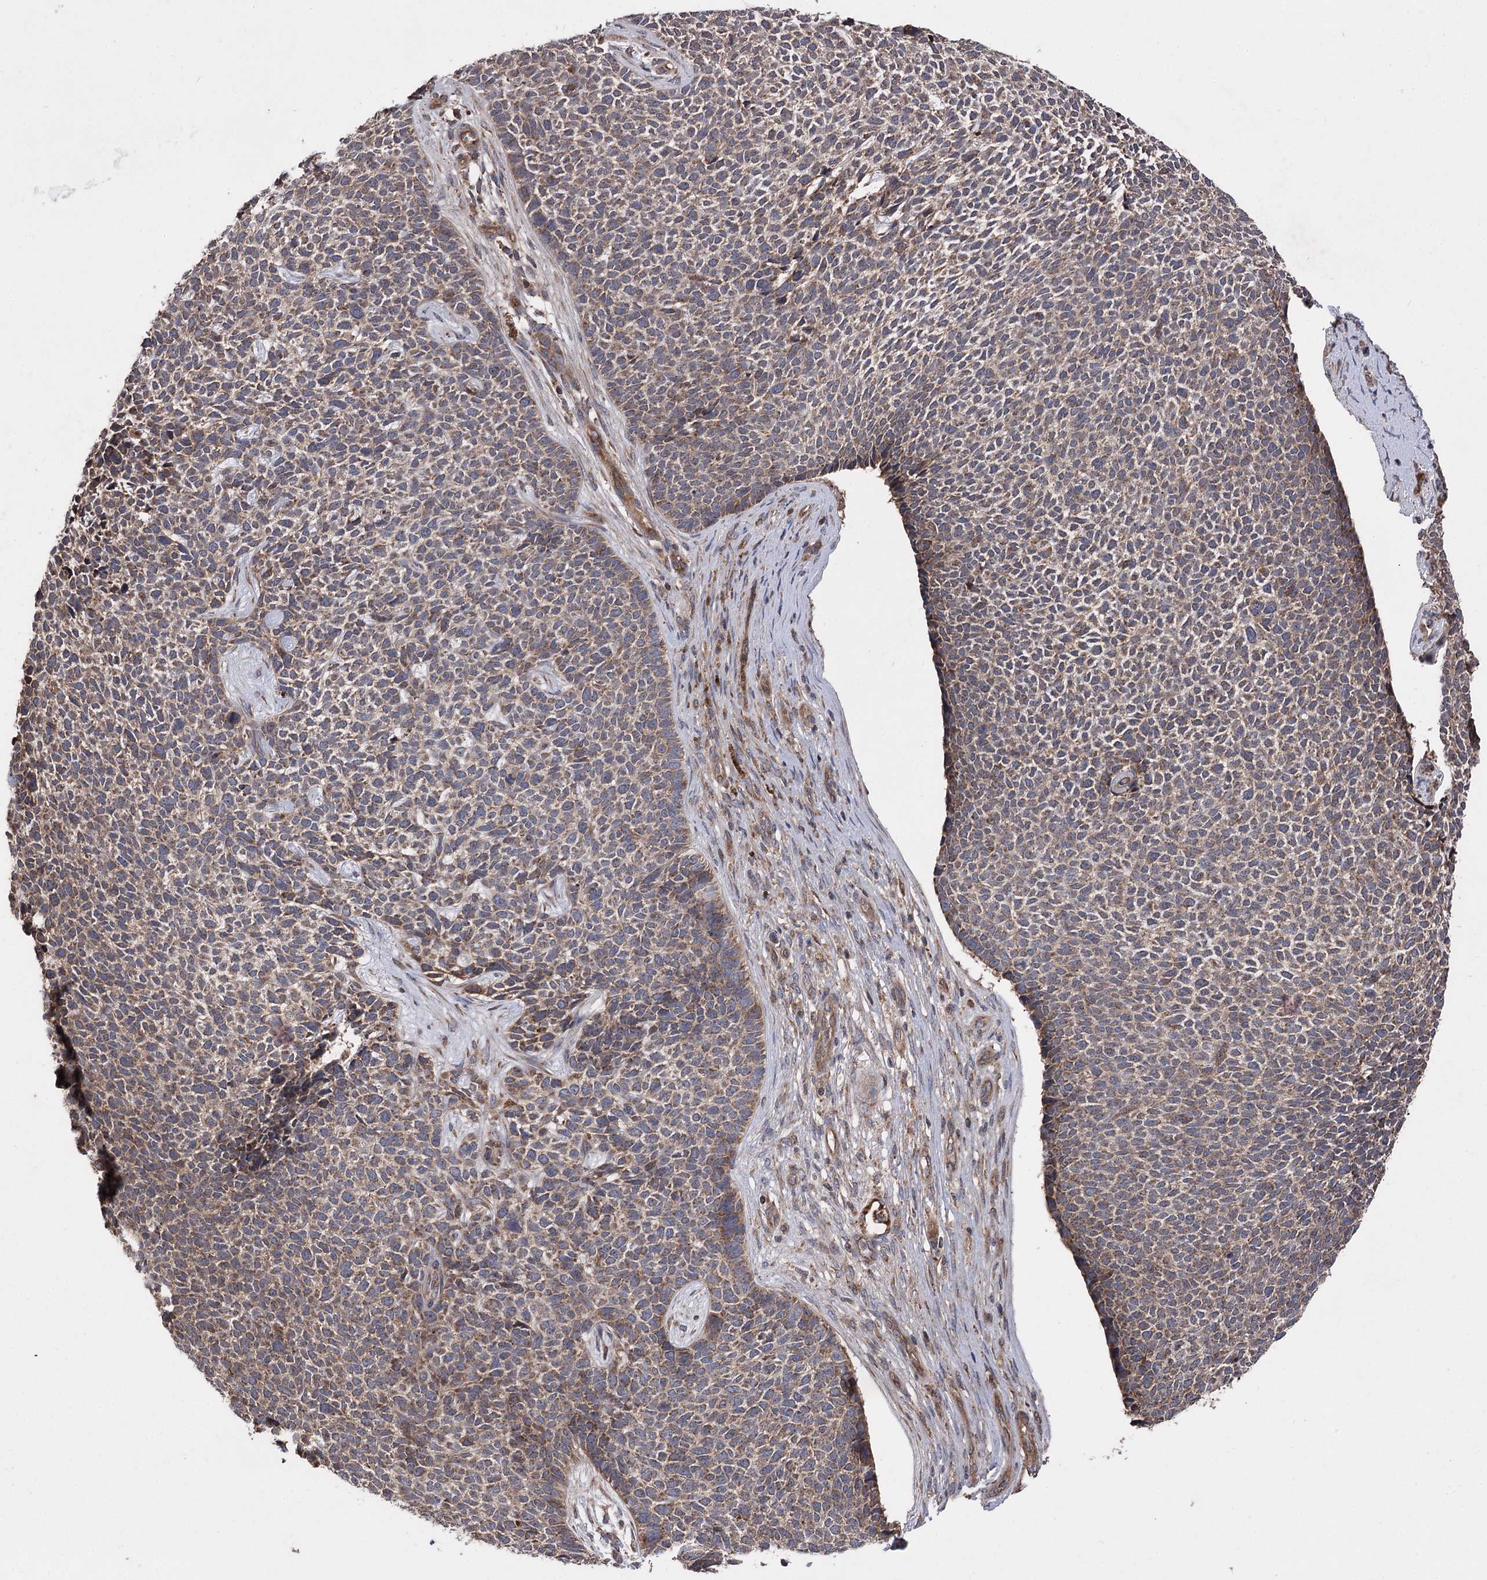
{"staining": {"intensity": "moderate", "quantity": ">75%", "location": "cytoplasmic/membranous"}, "tissue": "skin cancer", "cell_type": "Tumor cells", "image_type": "cancer", "snomed": [{"axis": "morphology", "description": "Basal cell carcinoma"}, {"axis": "topography", "description": "Skin"}], "caption": "IHC histopathology image of neoplastic tissue: human skin cancer (basal cell carcinoma) stained using immunohistochemistry reveals medium levels of moderate protein expression localized specifically in the cytoplasmic/membranous of tumor cells, appearing as a cytoplasmic/membranous brown color.", "gene": "RASSF3", "patient": {"sex": "female", "age": 84}}